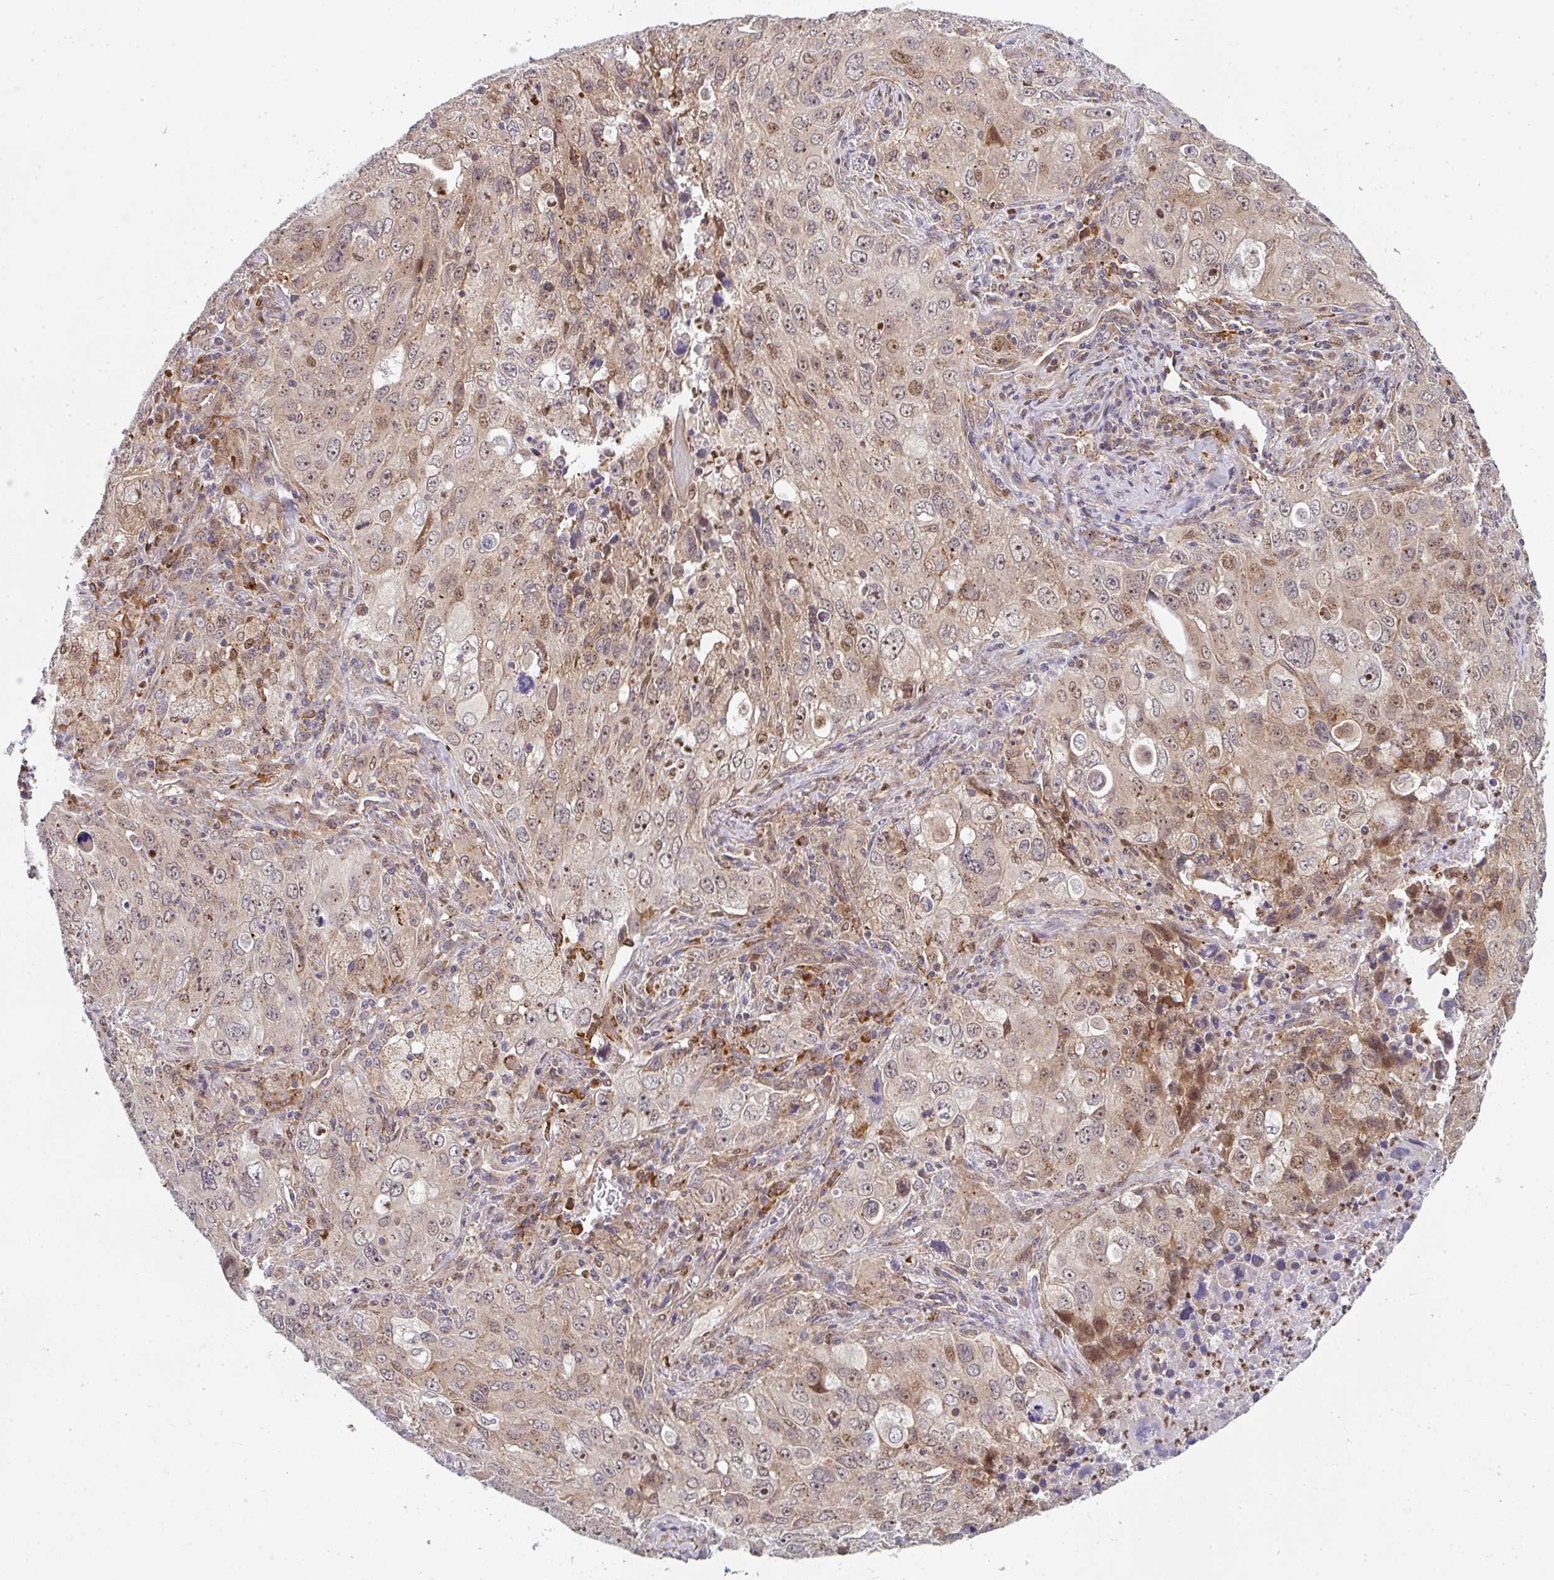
{"staining": {"intensity": "weak", "quantity": ">75%", "location": "cytoplasmic/membranous,nuclear"}, "tissue": "lung cancer", "cell_type": "Tumor cells", "image_type": "cancer", "snomed": [{"axis": "morphology", "description": "Adenocarcinoma, NOS"}, {"axis": "morphology", "description": "Adenocarcinoma, metastatic, NOS"}, {"axis": "topography", "description": "Lymph node"}, {"axis": "topography", "description": "Lung"}], "caption": "Immunohistochemistry (DAB) staining of human adenocarcinoma (lung) demonstrates weak cytoplasmic/membranous and nuclear protein positivity in about >75% of tumor cells. (brown staining indicates protein expression, while blue staining denotes nuclei).", "gene": "SIMC1", "patient": {"sex": "female", "age": 42}}